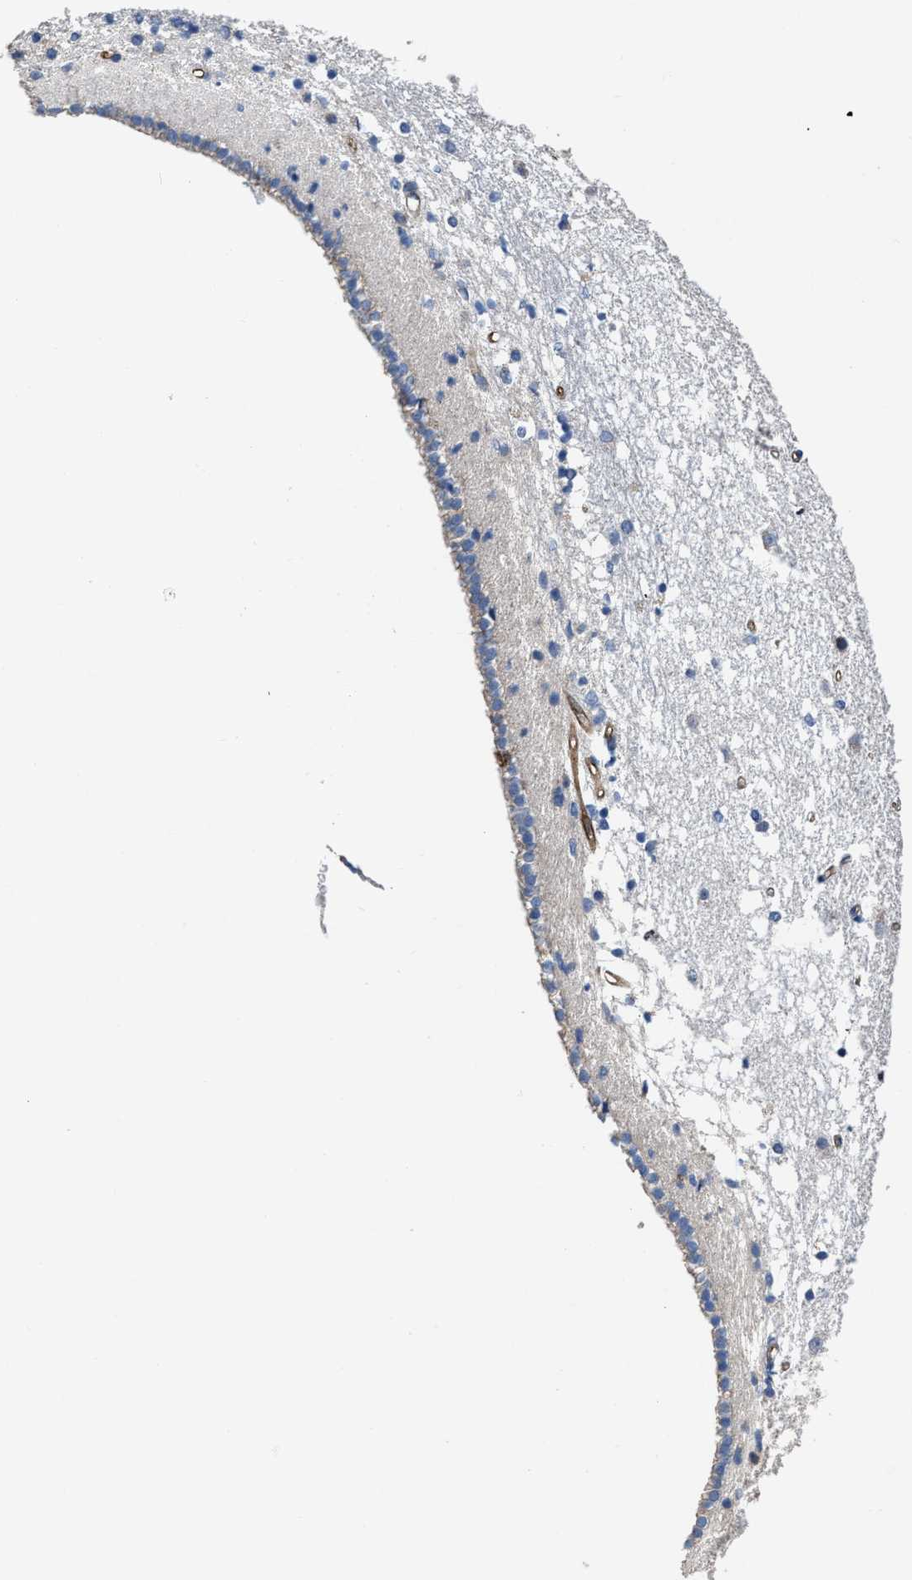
{"staining": {"intensity": "negative", "quantity": "none", "location": "none"}, "tissue": "caudate", "cell_type": "Glial cells", "image_type": "normal", "snomed": [{"axis": "morphology", "description": "Normal tissue, NOS"}, {"axis": "topography", "description": "Lateral ventricle wall"}], "caption": "The image exhibits no significant expression in glial cells of caudate.", "gene": "C22orf42", "patient": {"sex": "male", "age": 45}}